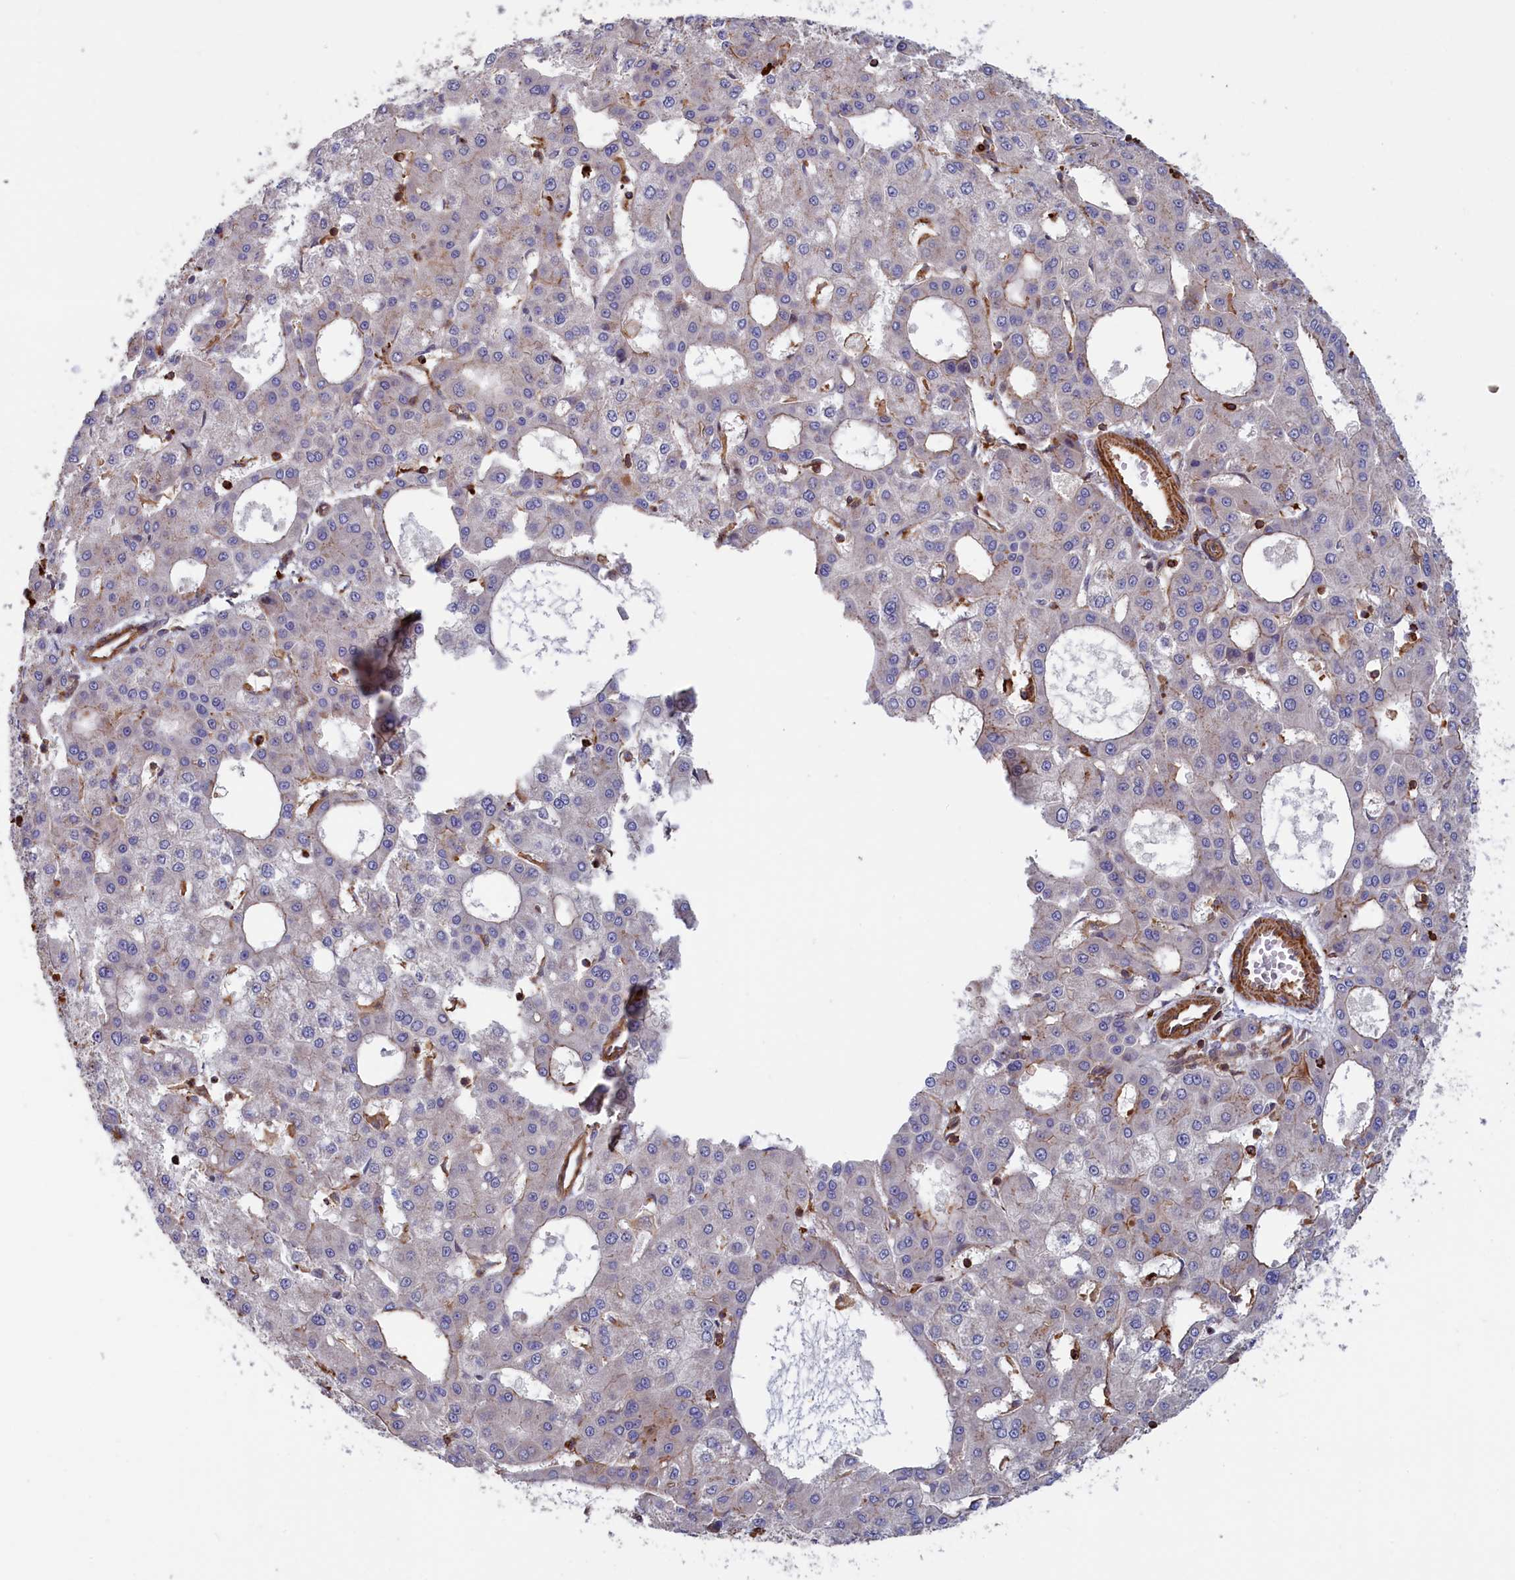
{"staining": {"intensity": "negative", "quantity": "none", "location": "none"}, "tissue": "liver cancer", "cell_type": "Tumor cells", "image_type": "cancer", "snomed": [{"axis": "morphology", "description": "Carcinoma, Hepatocellular, NOS"}, {"axis": "topography", "description": "Liver"}], "caption": "The IHC micrograph has no significant staining in tumor cells of liver cancer (hepatocellular carcinoma) tissue.", "gene": "ANKRD27", "patient": {"sex": "male", "age": 47}}